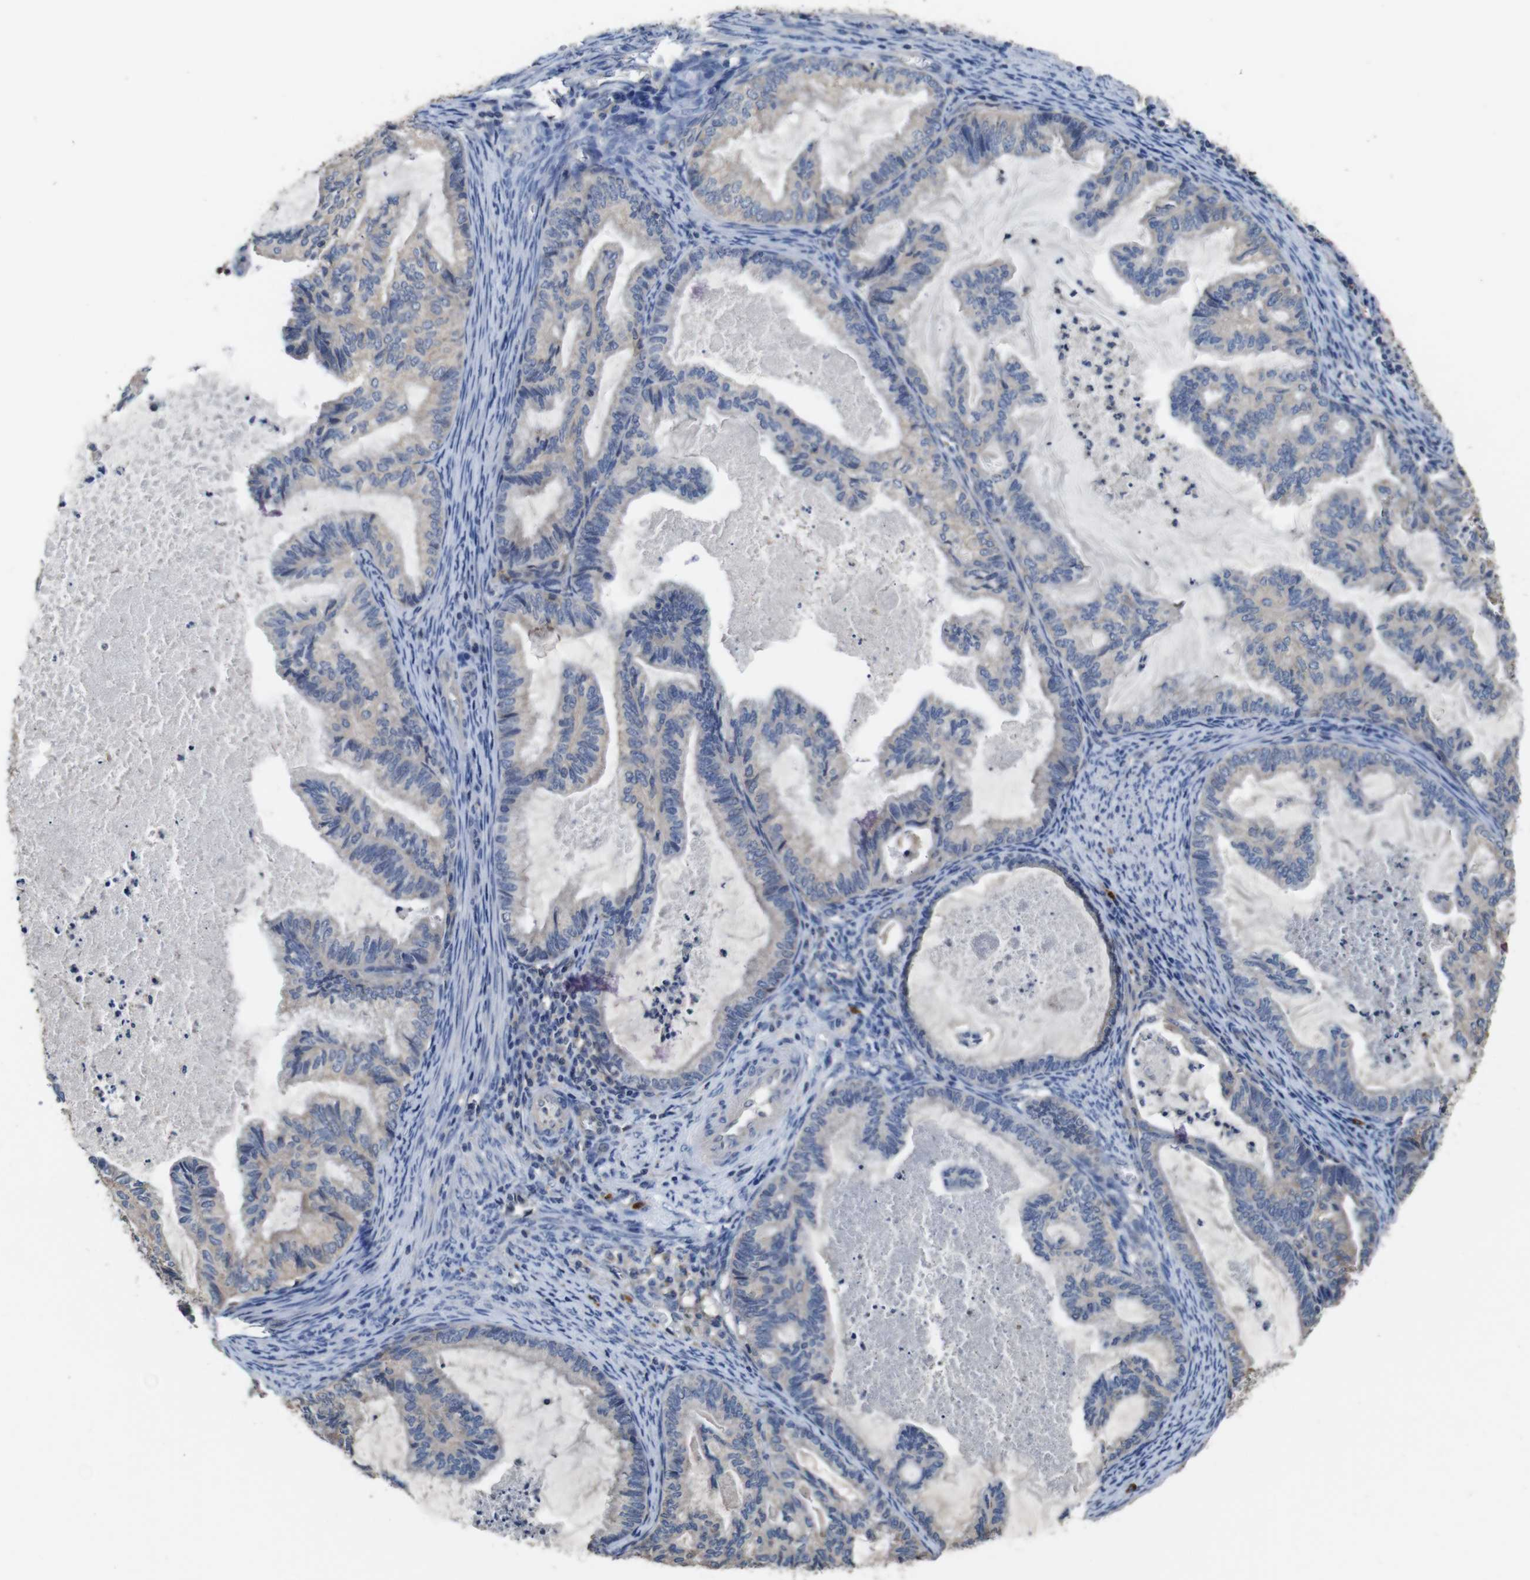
{"staining": {"intensity": "negative", "quantity": "none", "location": "none"}, "tissue": "cervical cancer", "cell_type": "Tumor cells", "image_type": "cancer", "snomed": [{"axis": "morphology", "description": "Normal tissue, NOS"}, {"axis": "morphology", "description": "Adenocarcinoma, NOS"}, {"axis": "topography", "description": "Cervix"}, {"axis": "topography", "description": "Endometrium"}], "caption": "Human cervical cancer (adenocarcinoma) stained for a protein using immunohistochemistry reveals no staining in tumor cells.", "gene": "GLIPR1", "patient": {"sex": "female", "age": 86}}